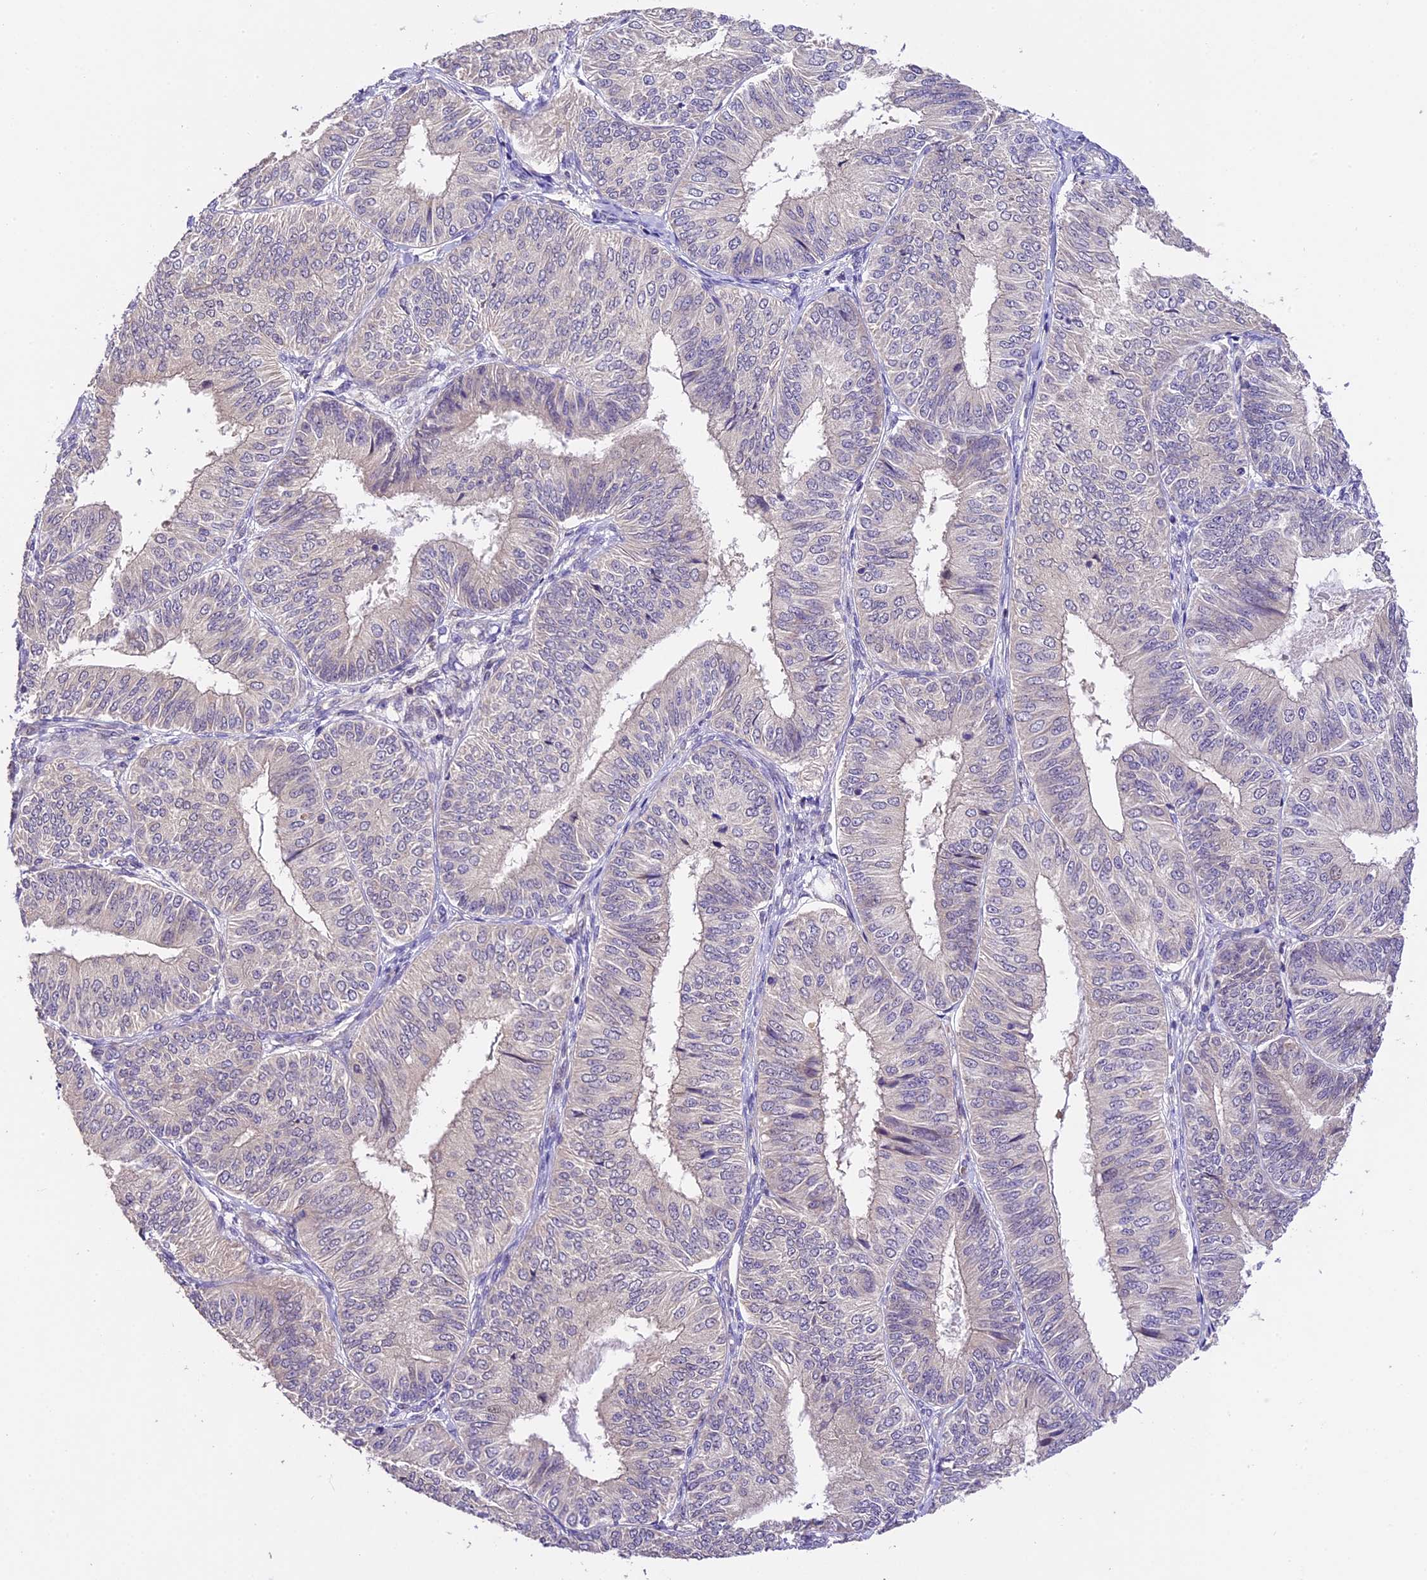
{"staining": {"intensity": "negative", "quantity": "none", "location": "none"}, "tissue": "endometrial cancer", "cell_type": "Tumor cells", "image_type": "cancer", "snomed": [{"axis": "morphology", "description": "Adenocarcinoma, NOS"}, {"axis": "topography", "description": "Endometrium"}], "caption": "The immunohistochemistry (IHC) image has no significant expression in tumor cells of endometrial adenocarcinoma tissue.", "gene": "DGKH", "patient": {"sex": "female", "age": 58}}